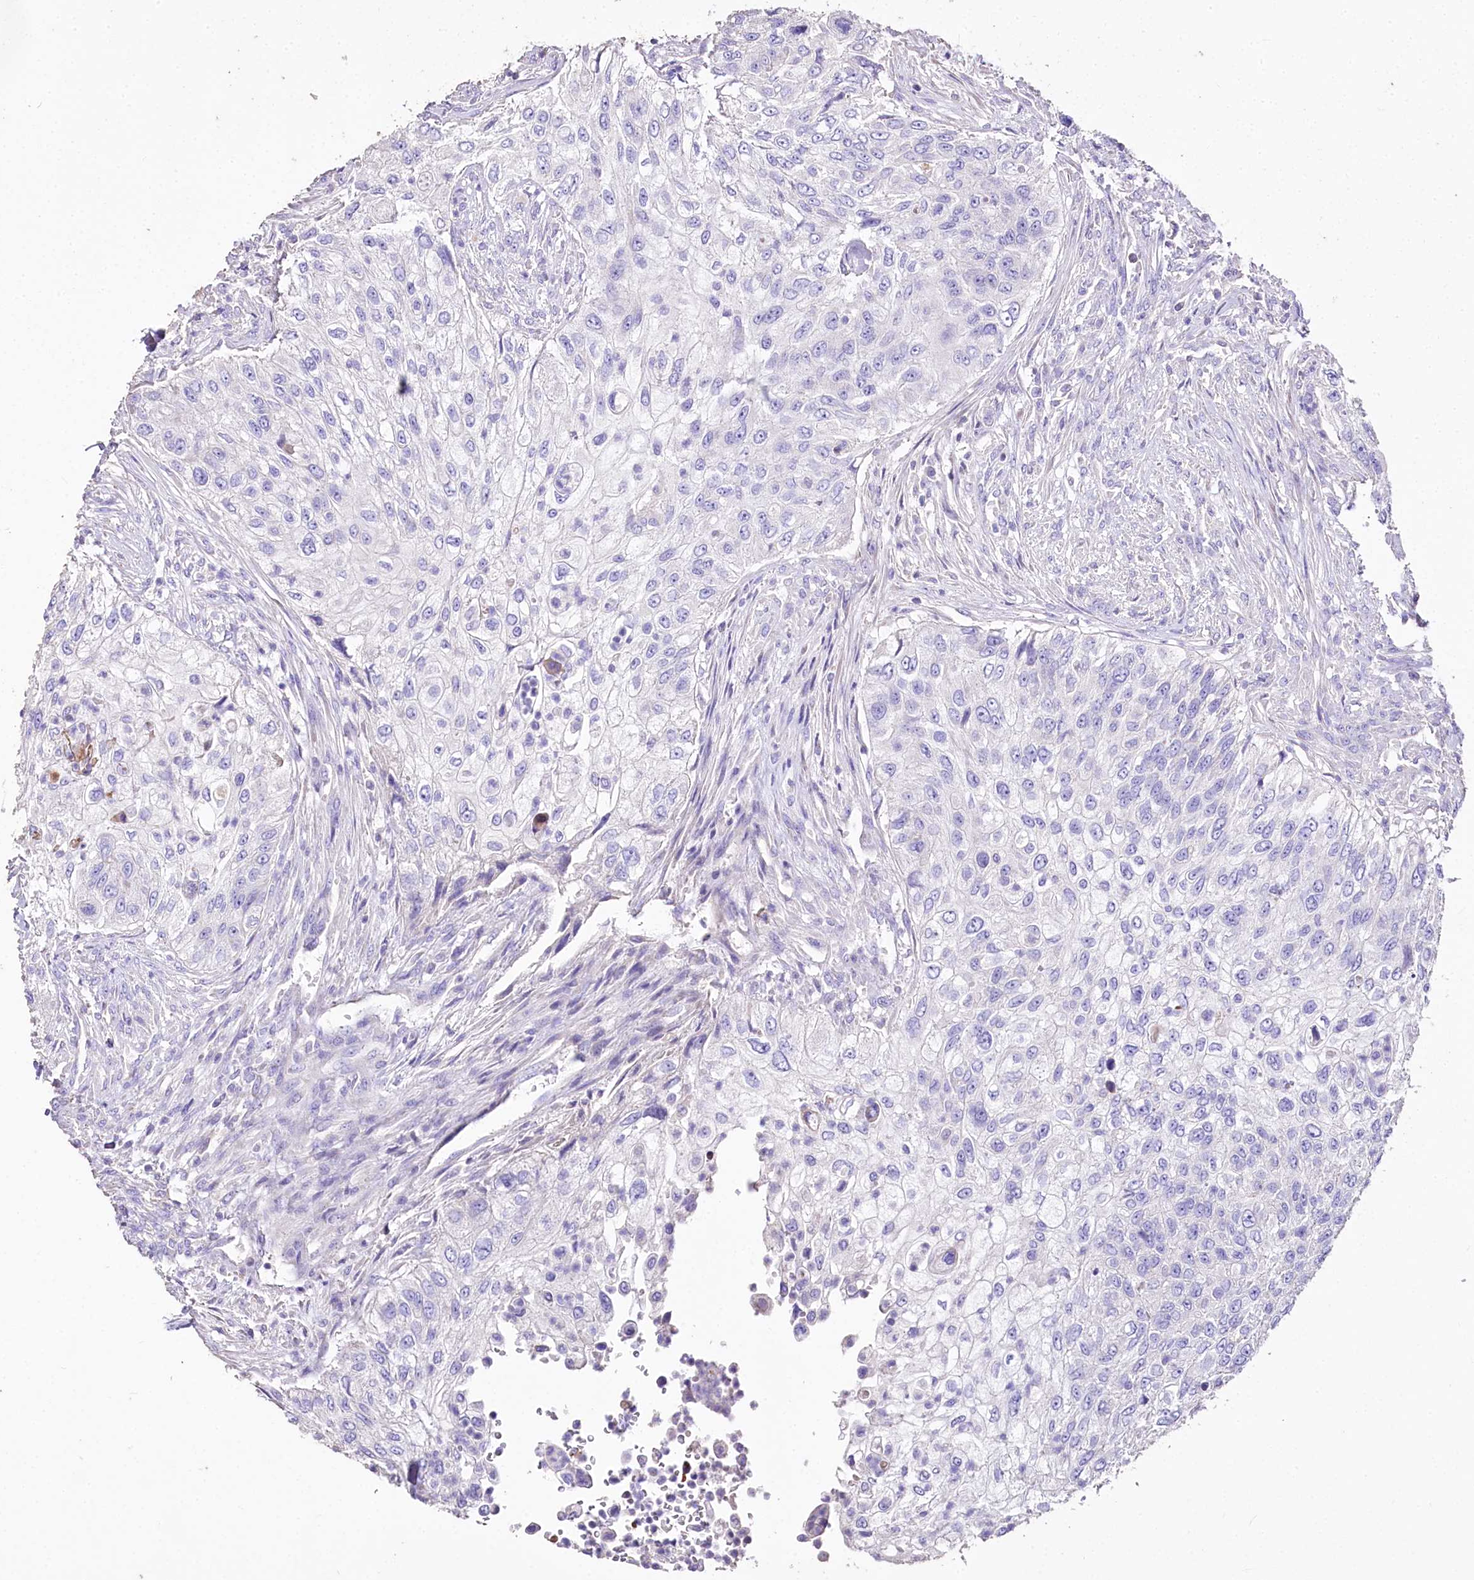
{"staining": {"intensity": "negative", "quantity": "none", "location": "none"}, "tissue": "urothelial cancer", "cell_type": "Tumor cells", "image_type": "cancer", "snomed": [{"axis": "morphology", "description": "Urothelial carcinoma, High grade"}, {"axis": "topography", "description": "Urinary bladder"}], "caption": "Immunohistochemistry photomicrograph of neoplastic tissue: human urothelial cancer stained with DAB exhibits no significant protein expression in tumor cells.", "gene": "PTER", "patient": {"sex": "female", "age": 60}}